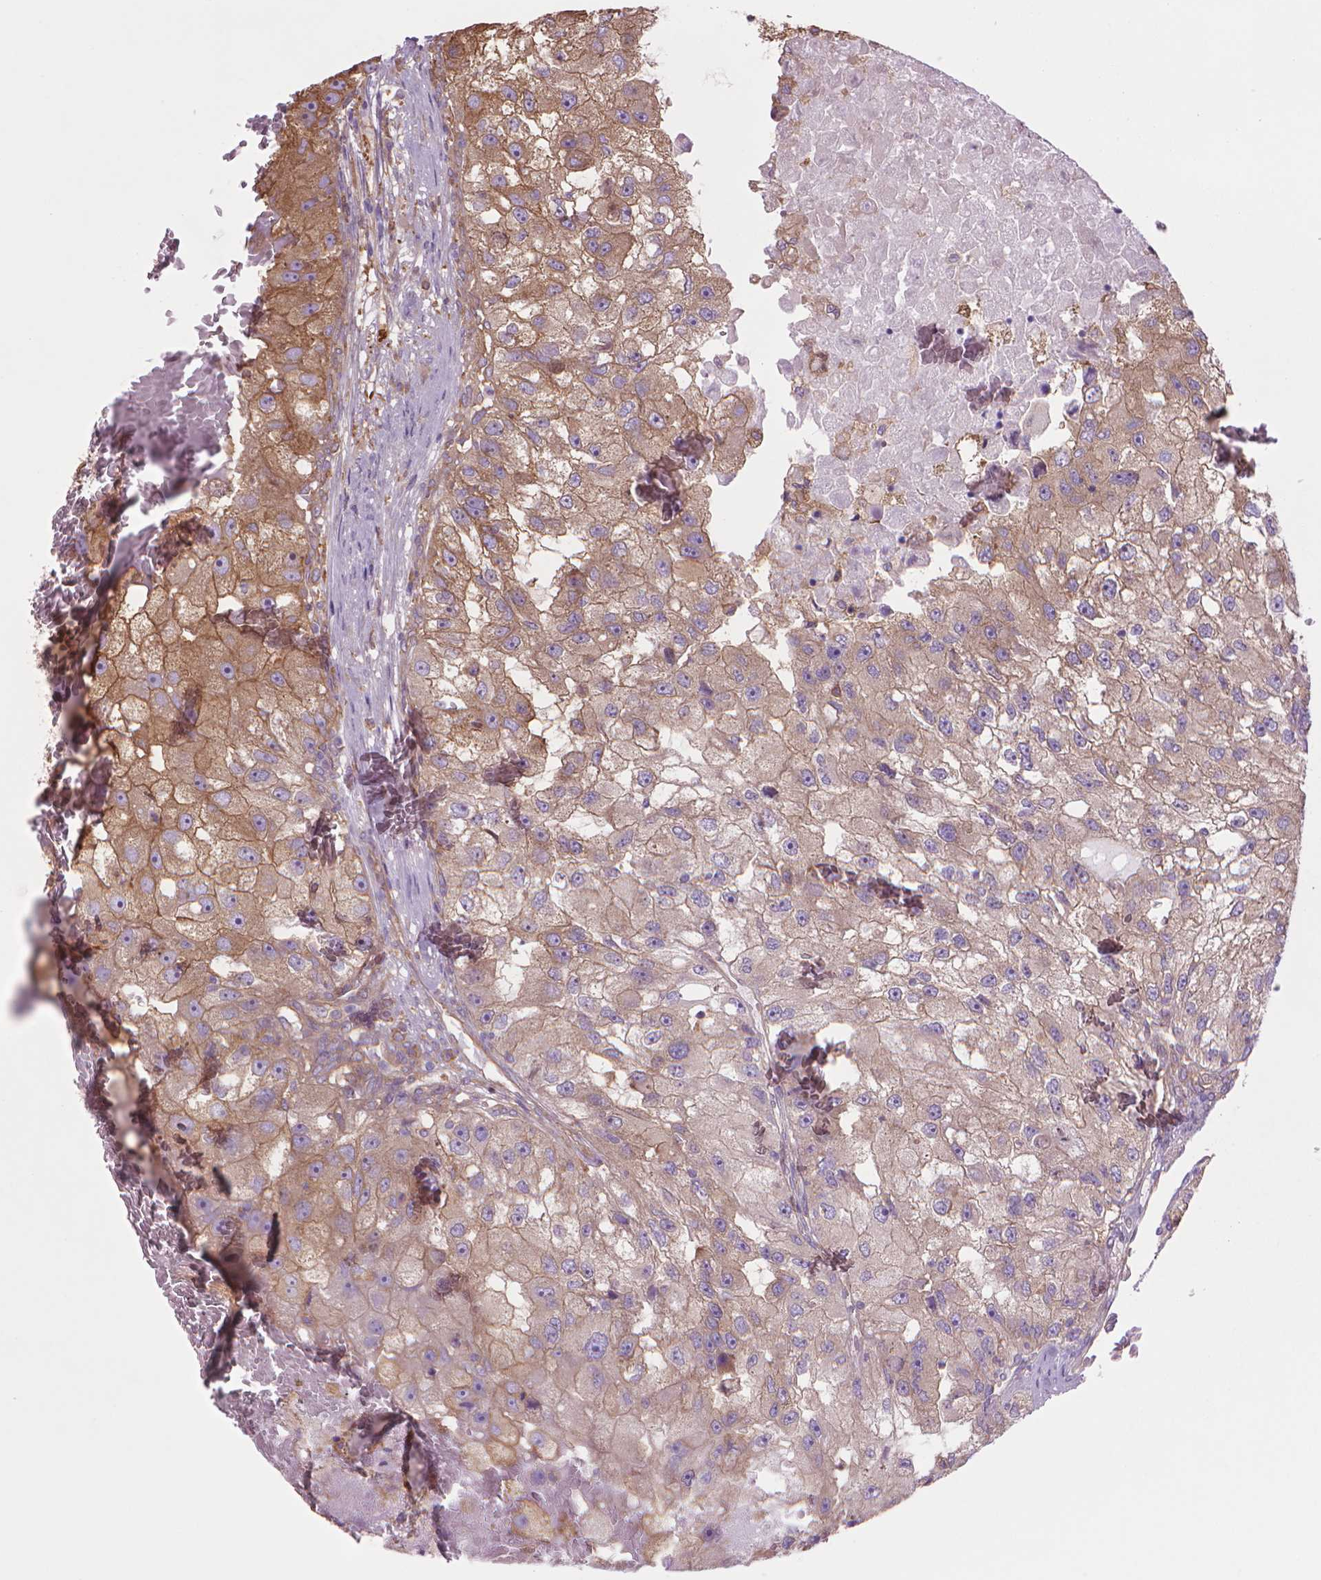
{"staining": {"intensity": "moderate", "quantity": ">75%", "location": "cytoplasmic/membranous"}, "tissue": "renal cancer", "cell_type": "Tumor cells", "image_type": "cancer", "snomed": [{"axis": "morphology", "description": "Adenocarcinoma, NOS"}, {"axis": "topography", "description": "Kidney"}], "caption": "Immunohistochemical staining of human renal adenocarcinoma exhibits medium levels of moderate cytoplasmic/membranous protein expression in approximately >75% of tumor cells. Nuclei are stained in blue.", "gene": "CORO1B", "patient": {"sex": "male", "age": 63}}